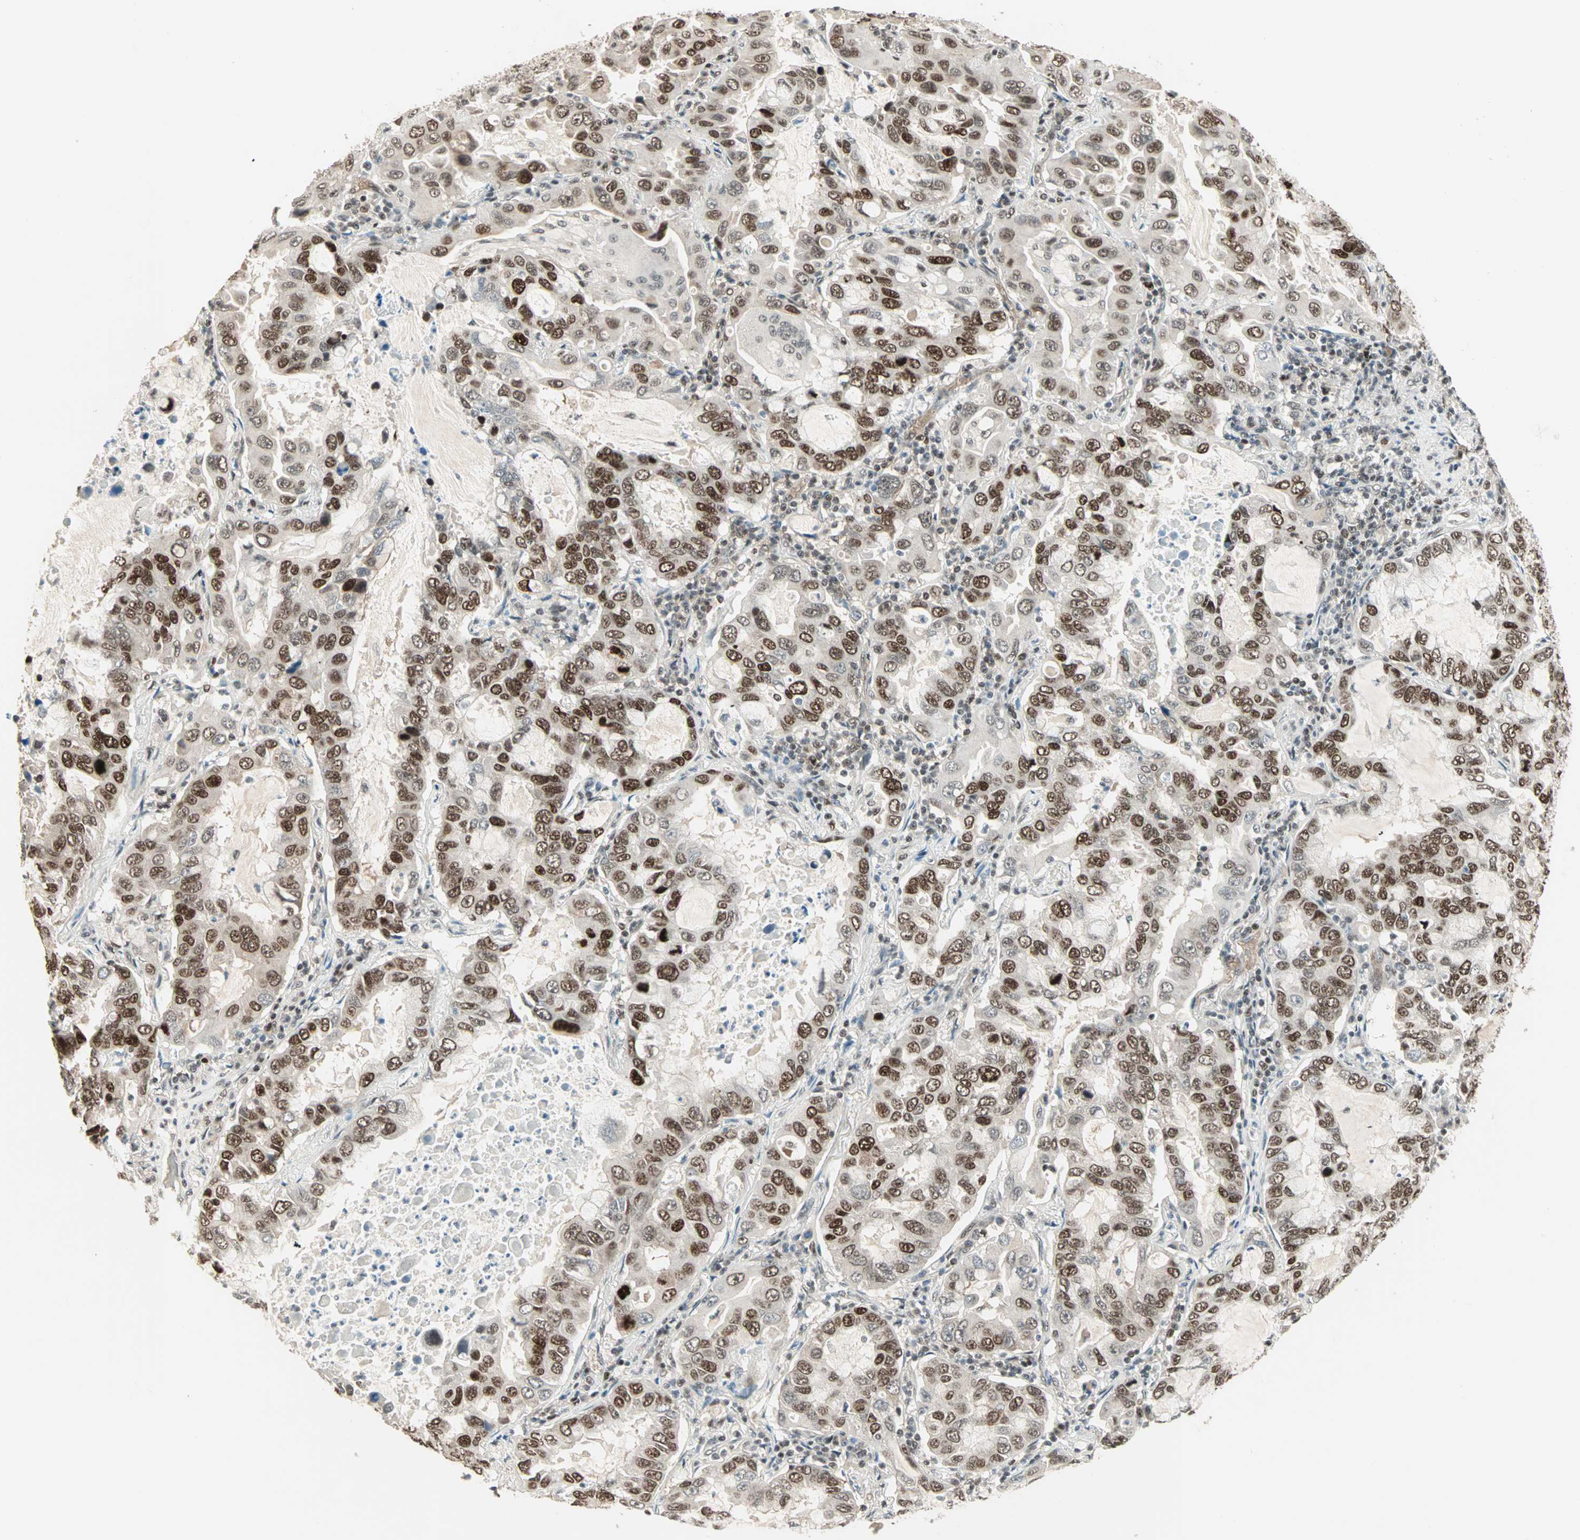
{"staining": {"intensity": "strong", "quantity": ">75%", "location": "nuclear"}, "tissue": "lung cancer", "cell_type": "Tumor cells", "image_type": "cancer", "snomed": [{"axis": "morphology", "description": "Adenocarcinoma, NOS"}, {"axis": "topography", "description": "Lung"}], "caption": "Immunohistochemistry (IHC) (DAB (3,3'-diaminobenzidine)) staining of lung adenocarcinoma reveals strong nuclear protein staining in approximately >75% of tumor cells.", "gene": "MDC1", "patient": {"sex": "male", "age": 64}}